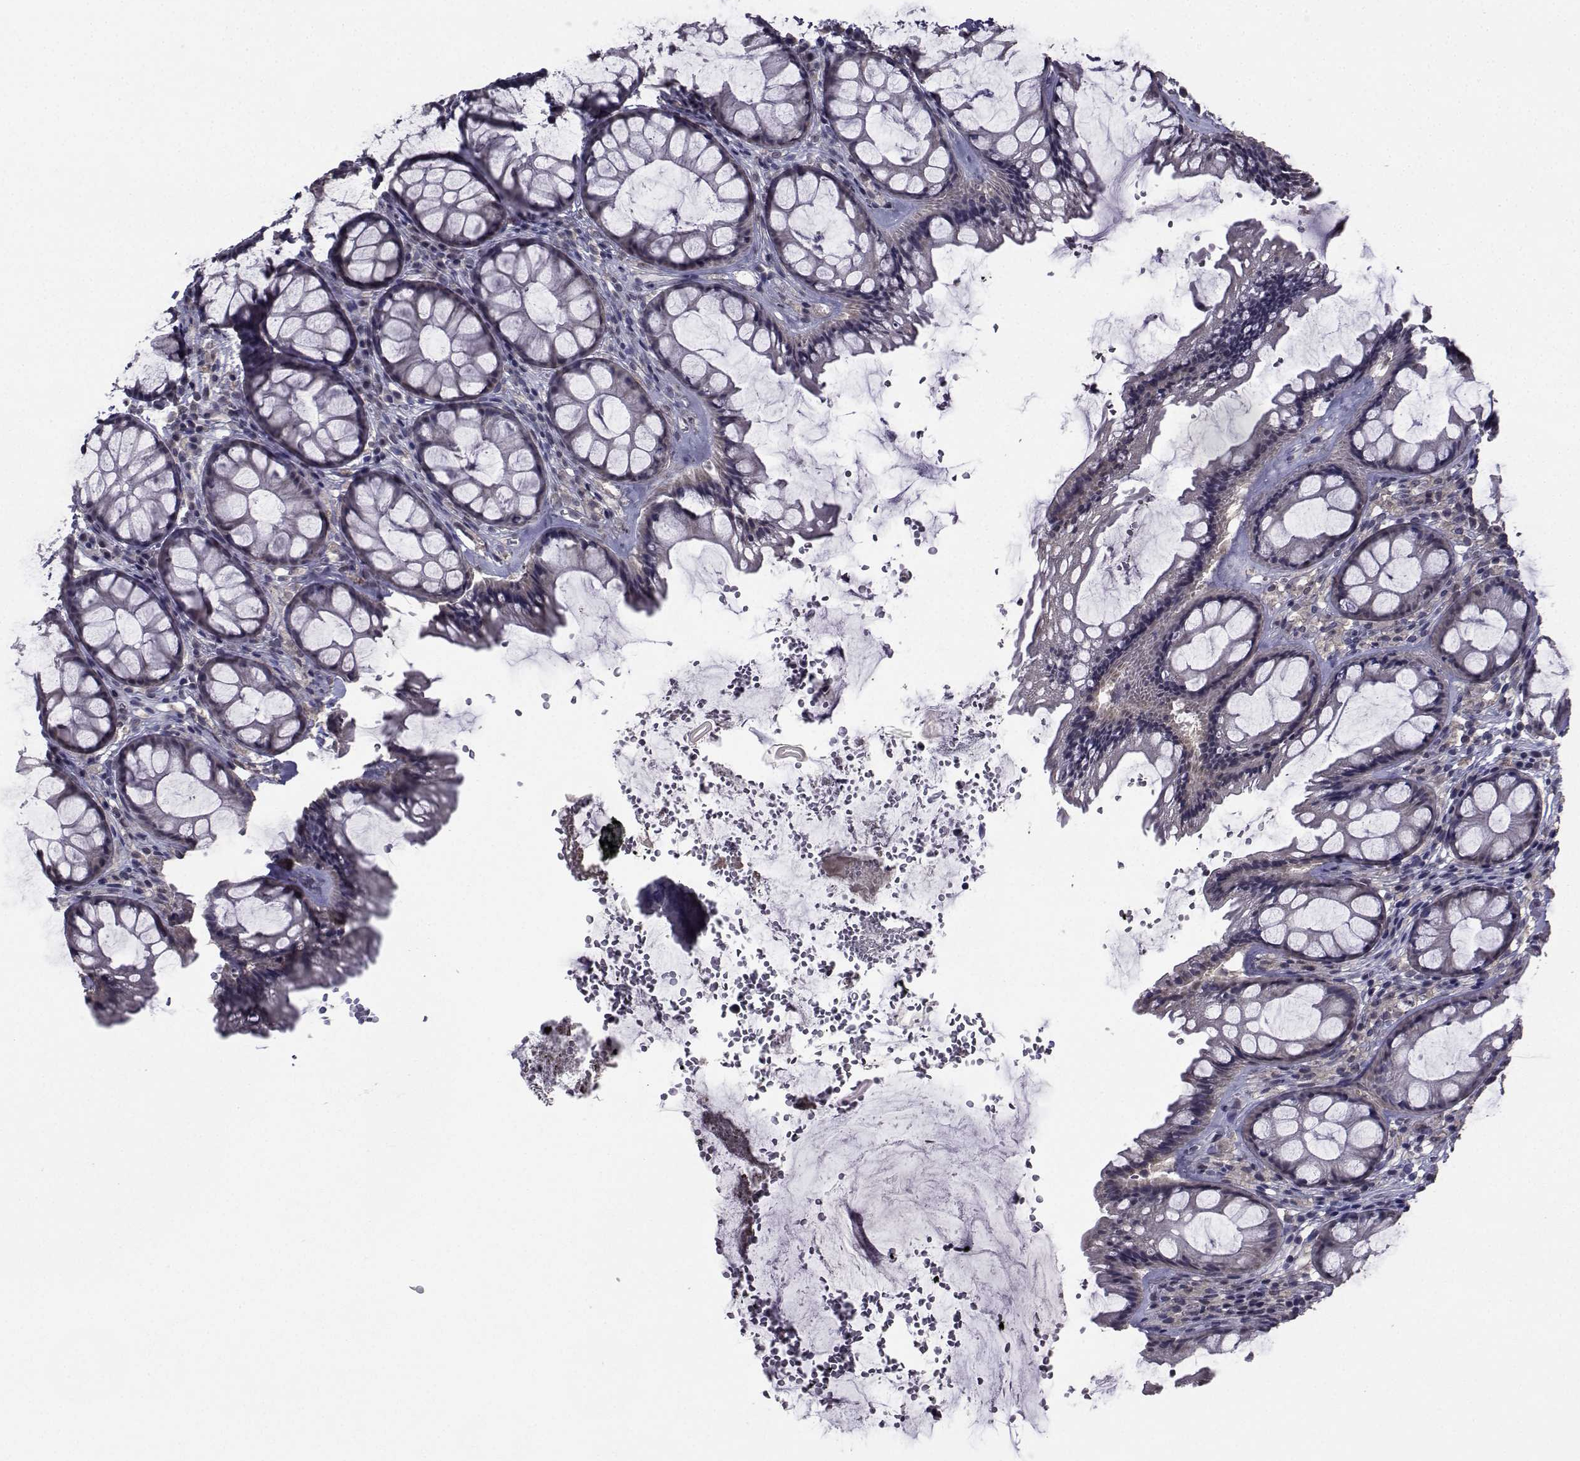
{"staining": {"intensity": "moderate", "quantity": "25%-75%", "location": "cytoplasmic/membranous"}, "tissue": "rectum", "cell_type": "Glandular cells", "image_type": "normal", "snomed": [{"axis": "morphology", "description": "Normal tissue, NOS"}, {"axis": "topography", "description": "Rectum"}], "caption": "A high-resolution photomicrograph shows immunohistochemistry staining of benign rectum, which exhibits moderate cytoplasmic/membranous expression in approximately 25%-75% of glandular cells.", "gene": "CYP2S1", "patient": {"sex": "female", "age": 62}}